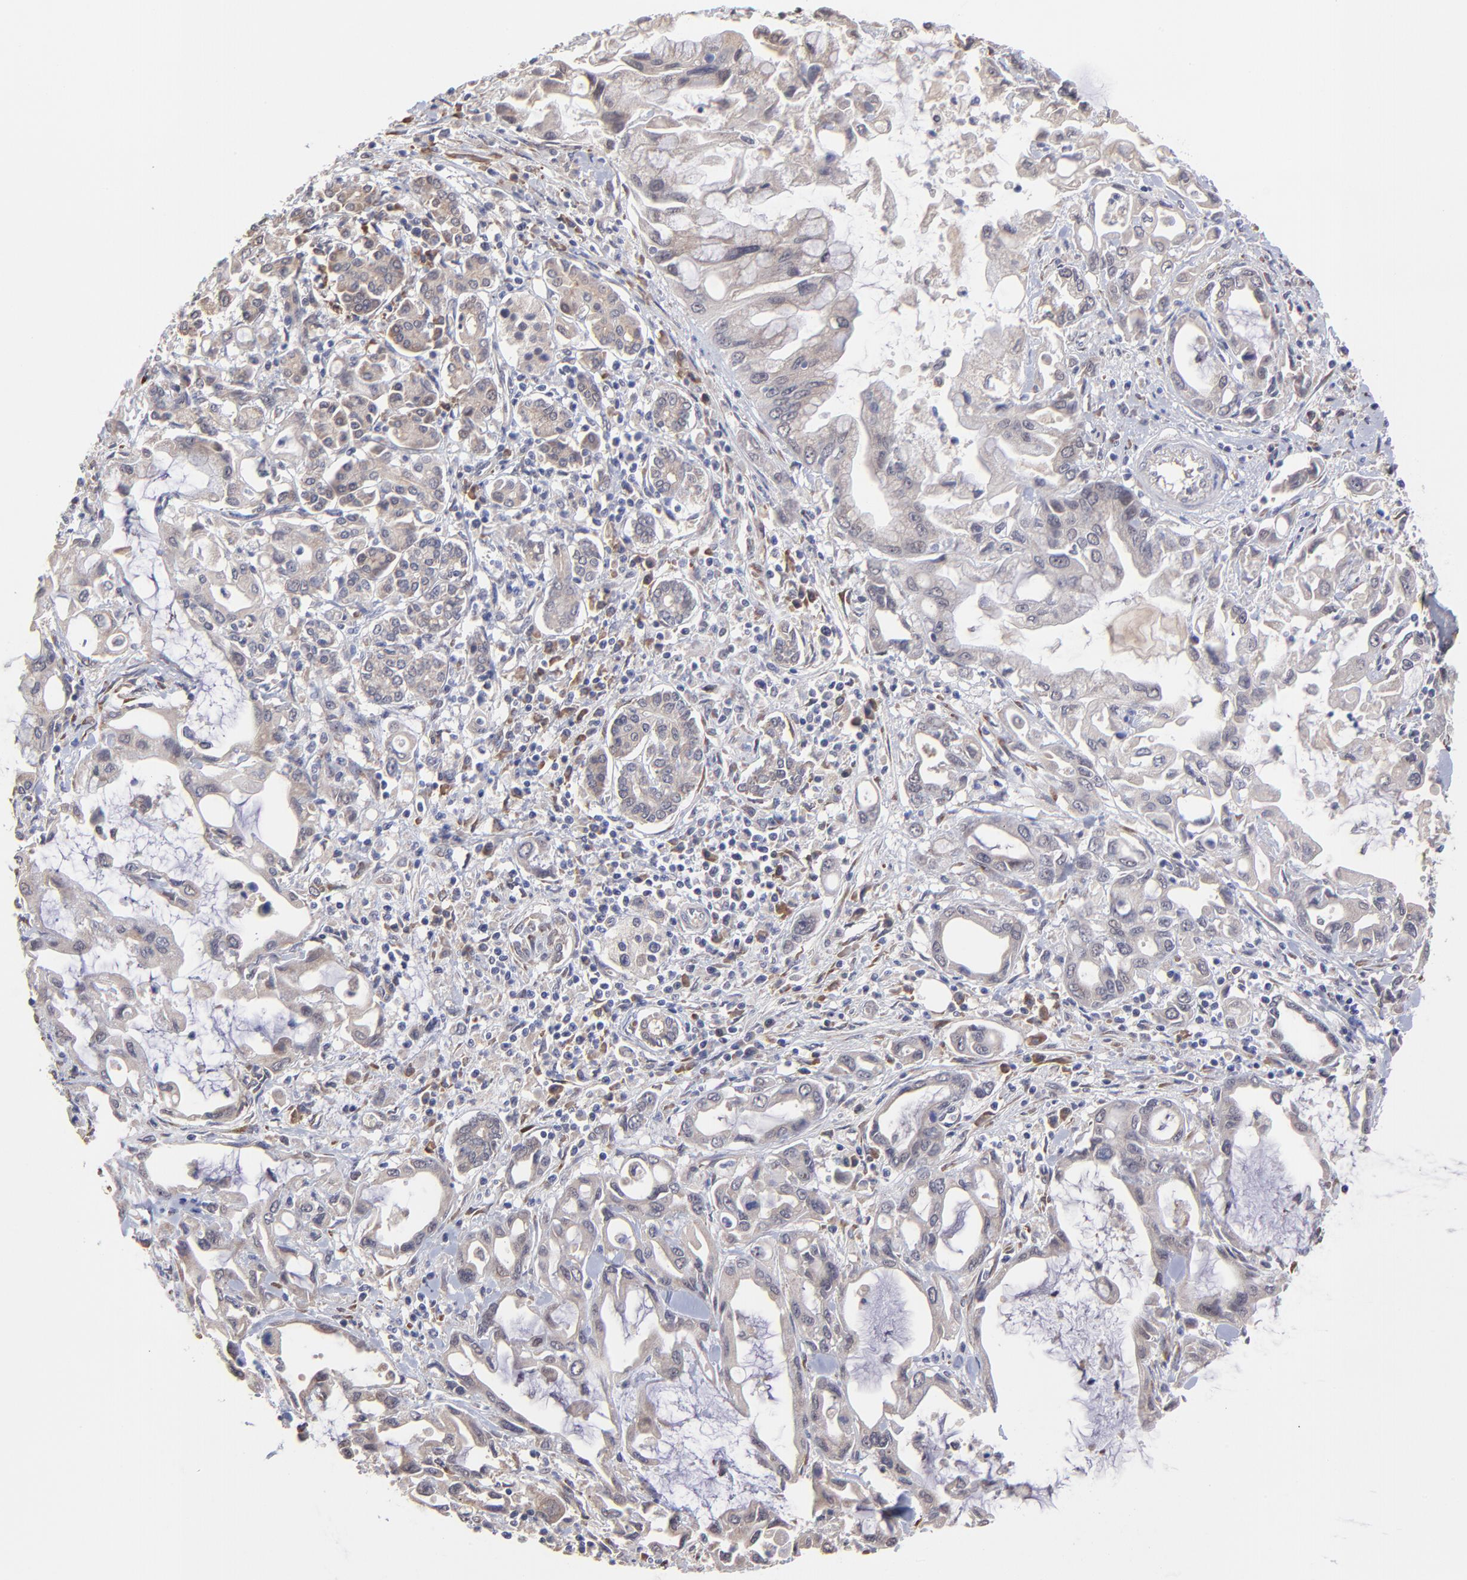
{"staining": {"intensity": "weak", "quantity": "<25%", "location": "cytoplasmic/membranous"}, "tissue": "pancreatic cancer", "cell_type": "Tumor cells", "image_type": "cancer", "snomed": [{"axis": "morphology", "description": "Adenocarcinoma, NOS"}, {"axis": "topography", "description": "Pancreas"}], "caption": "Immunohistochemical staining of human pancreatic adenocarcinoma displays no significant positivity in tumor cells.", "gene": "CHL1", "patient": {"sex": "female", "age": 57}}